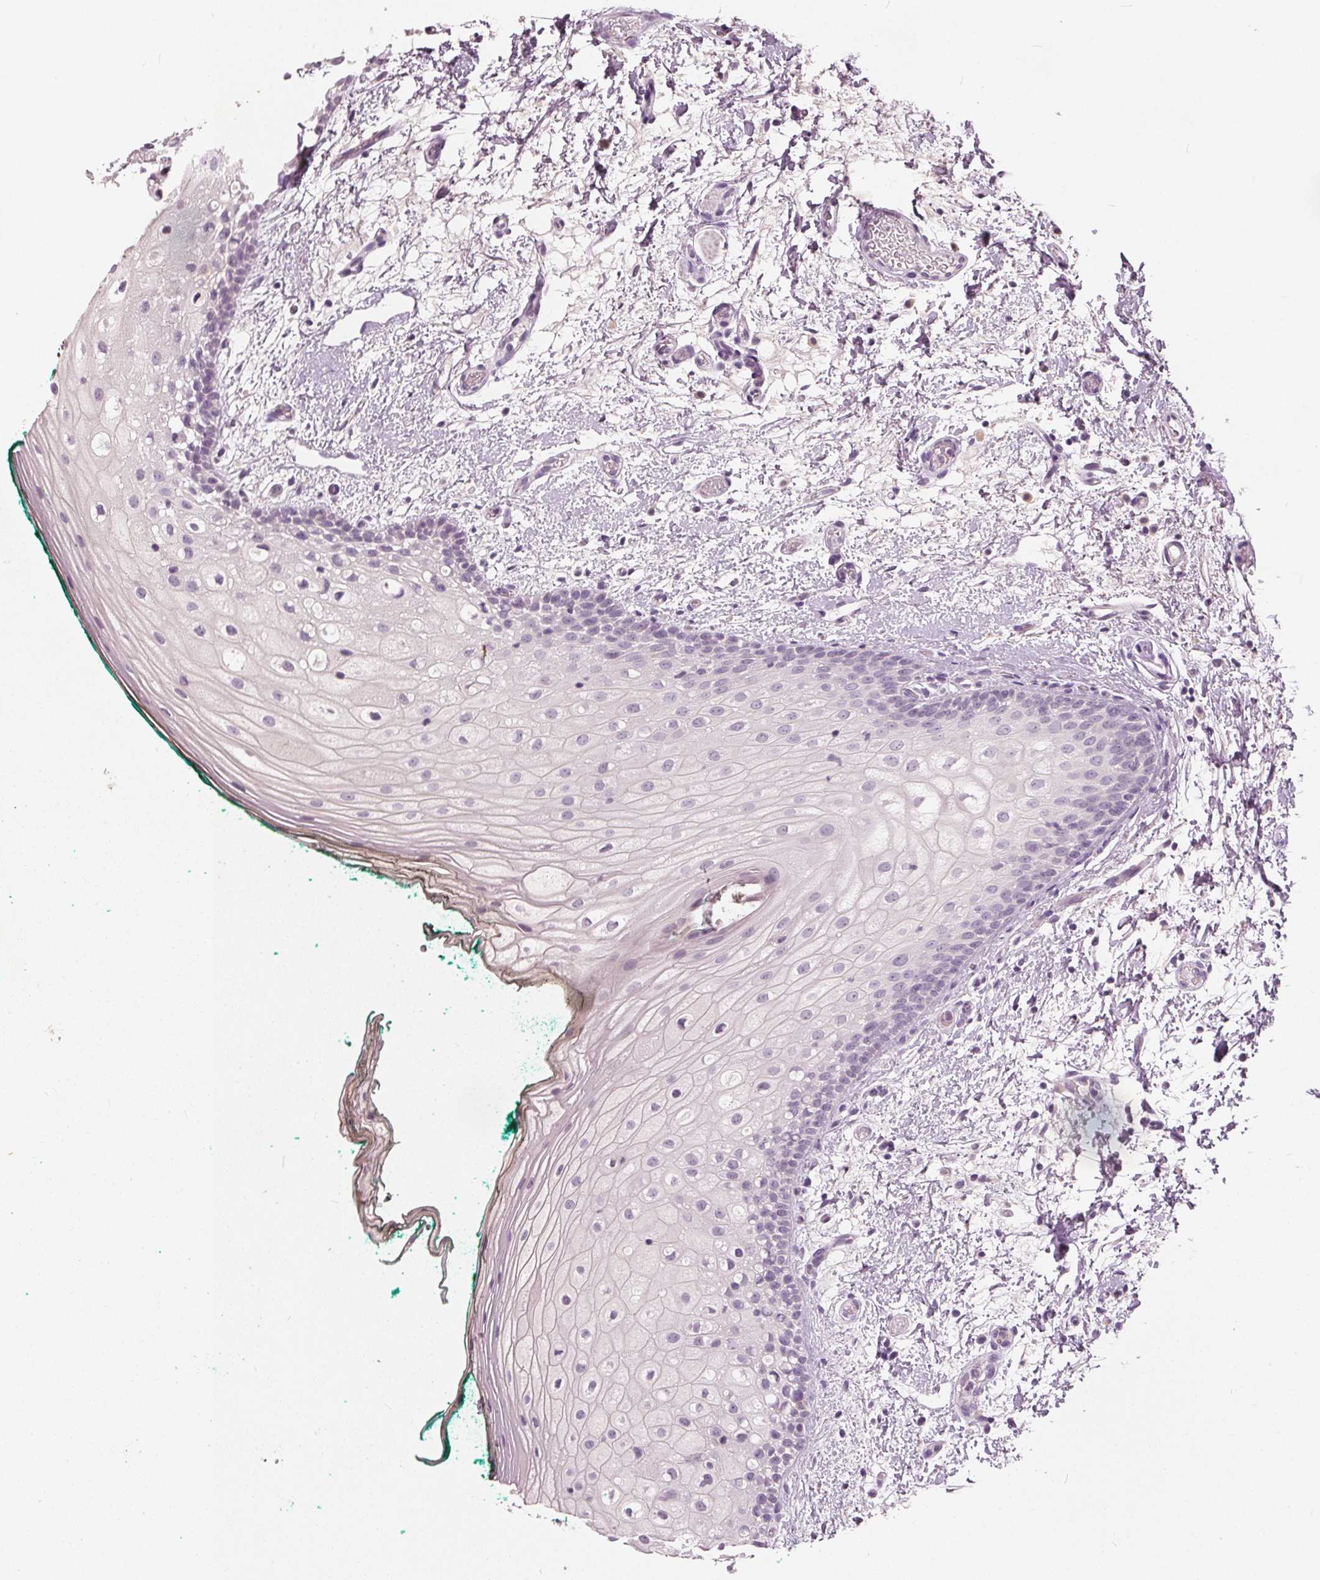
{"staining": {"intensity": "negative", "quantity": "none", "location": "none"}, "tissue": "oral mucosa", "cell_type": "Squamous epithelial cells", "image_type": "normal", "snomed": [{"axis": "morphology", "description": "Normal tissue, NOS"}, {"axis": "topography", "description": "Oral tissue"}], "caption": "Immunohistochemistry (IHC) micrograph of unremarkable oral mucosa: human oral mucosa stained with DAB exhibits no significant protein positivity in squamous epithelial cells.", "gene": "TKFC", "patient": {"sex": "female", "age": 83}}